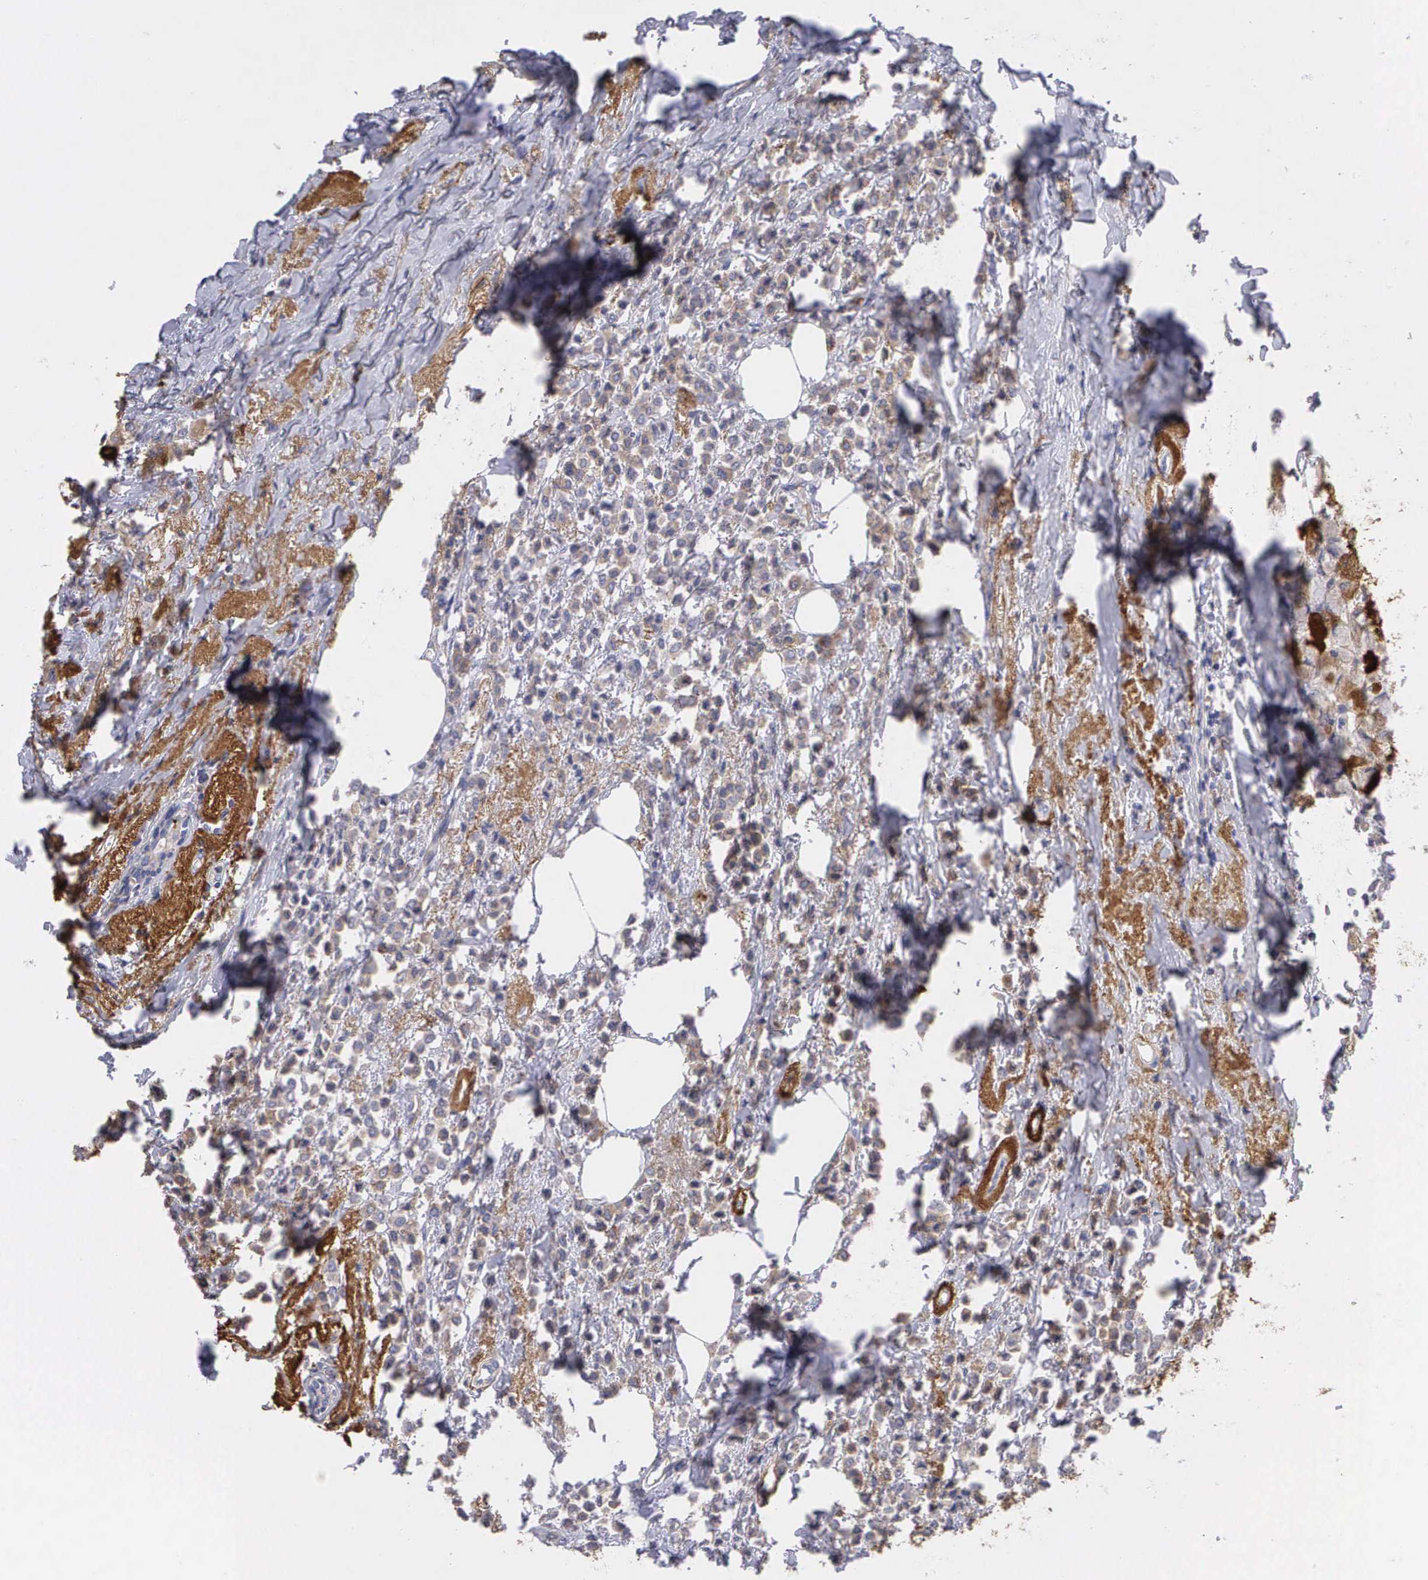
{"staining": {"intensity": "negative", "quantity": "none", "location": "none"}, "tissue": "breast cancer", "cell_type": "Tumor cells", "image_type": "cancer", "snomed": [{"axis": "morphology", "description": "Lobular carcinoma"}, {"axis": "topography", "description": "Breast"}], "caption": "Immunohistochemical staining of breast lobular carcinoma exhibits no significant positivity in tumor cells. The staining was performed using DAB to visualize the protein expression in brown, while the nuclei were stained in blue with hematoxylin (Magnification: 20x).", "gene": "CLU", "patient": {"sex": "female", "age": 85}}